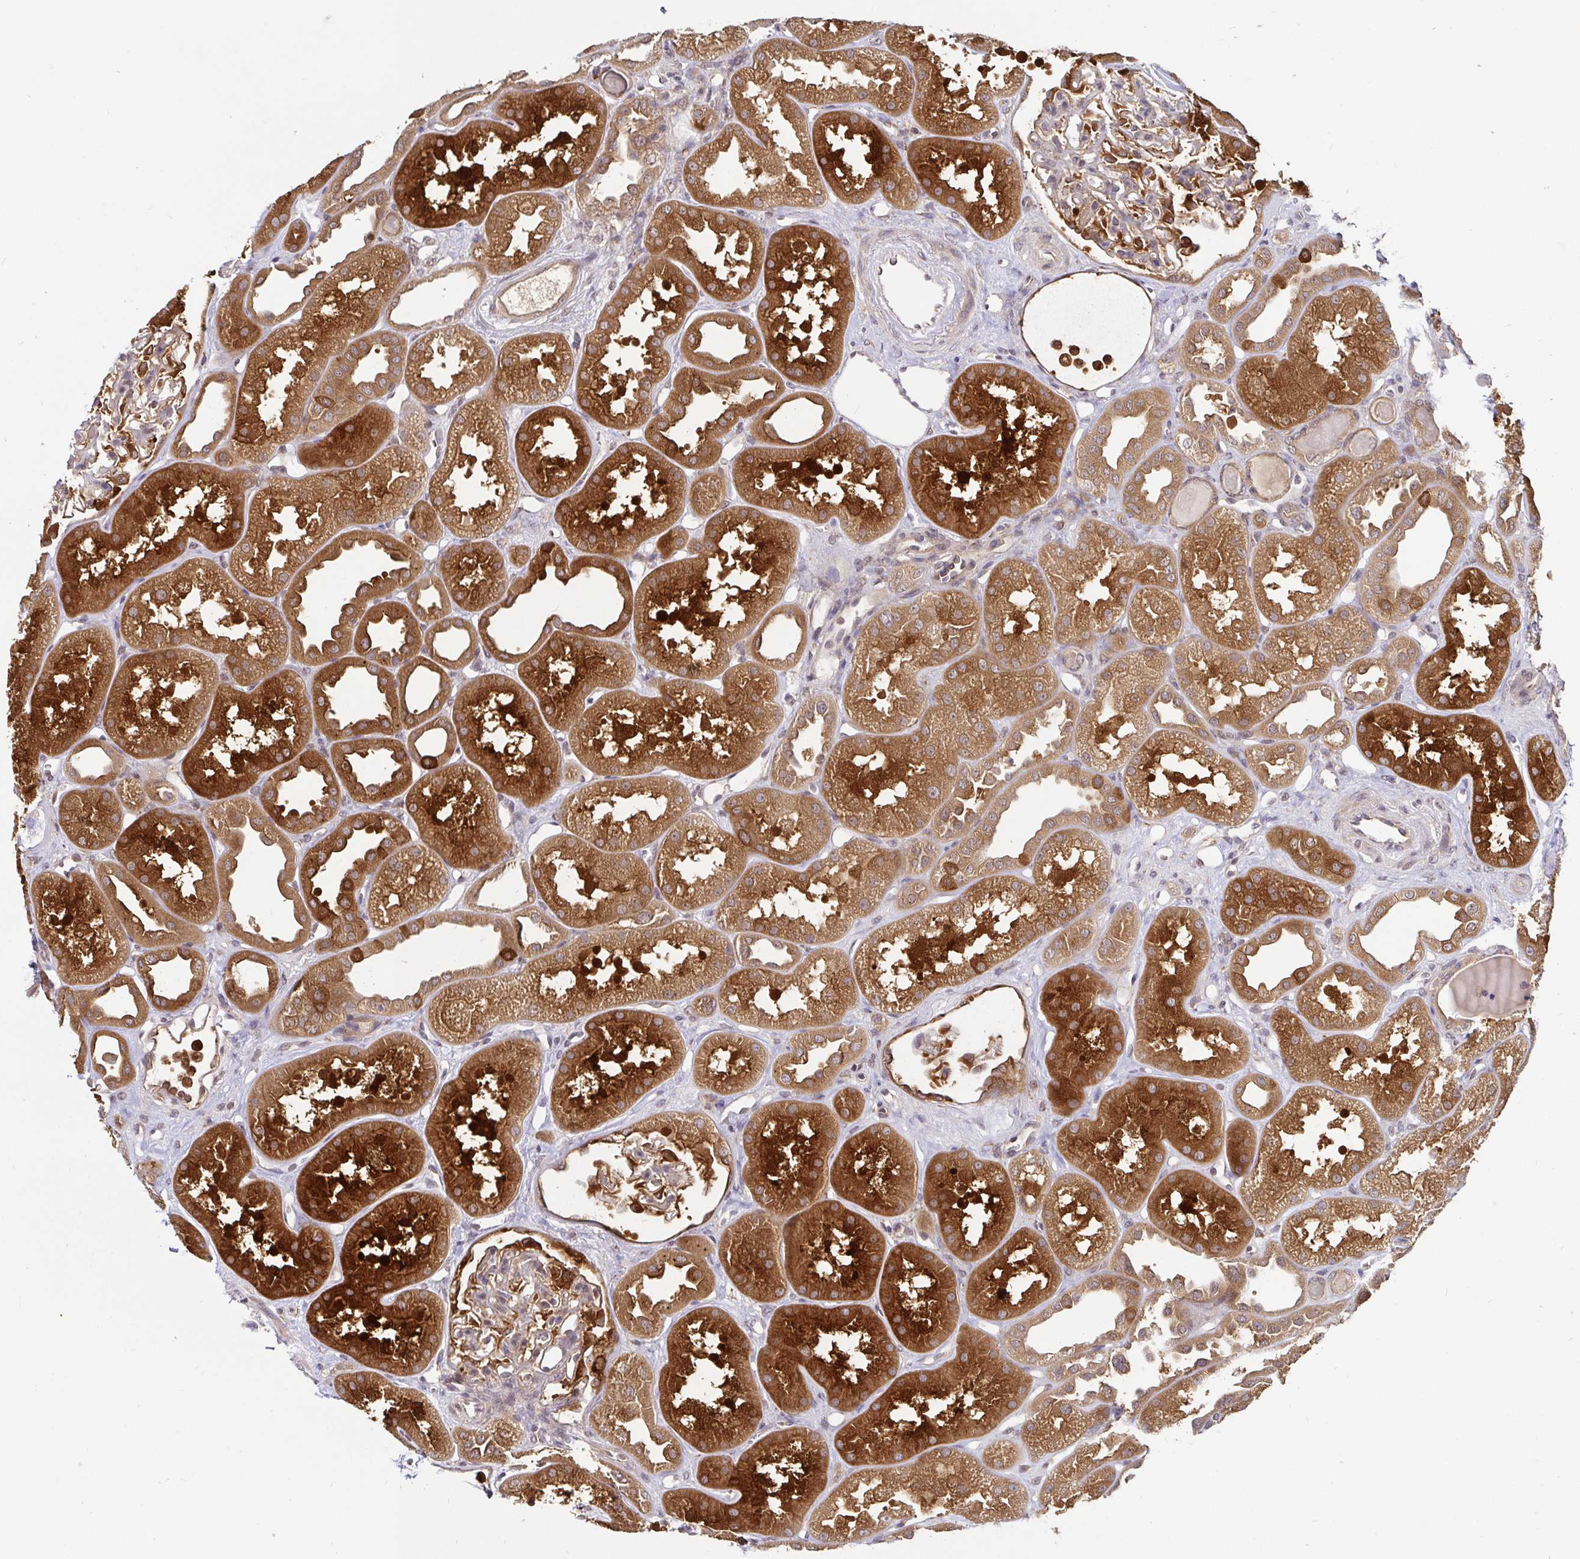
{"staining": {"intensity": "strong", "quantity": "<25%", "location": "cytoplasmic/membranous"}, "tissue": "kidney", "cell_type": "Cells in glomeruli", "image_type": "normal", "snomed": [{"axis": "morphology", "description": "Normal tissue, NOS"}, {"axis": "topography", "description": "Kidney"}], "caption": "The micrograph exhibits staining of benign kidney, revealing strong cytoplasmic/membranous protein expression (brown color) within cells in glomeruli. The protein is shown in brown color, while the nuclei are stained blue.", "gene": "LMO4", "patient": {"sex": "male", "age": 61}}